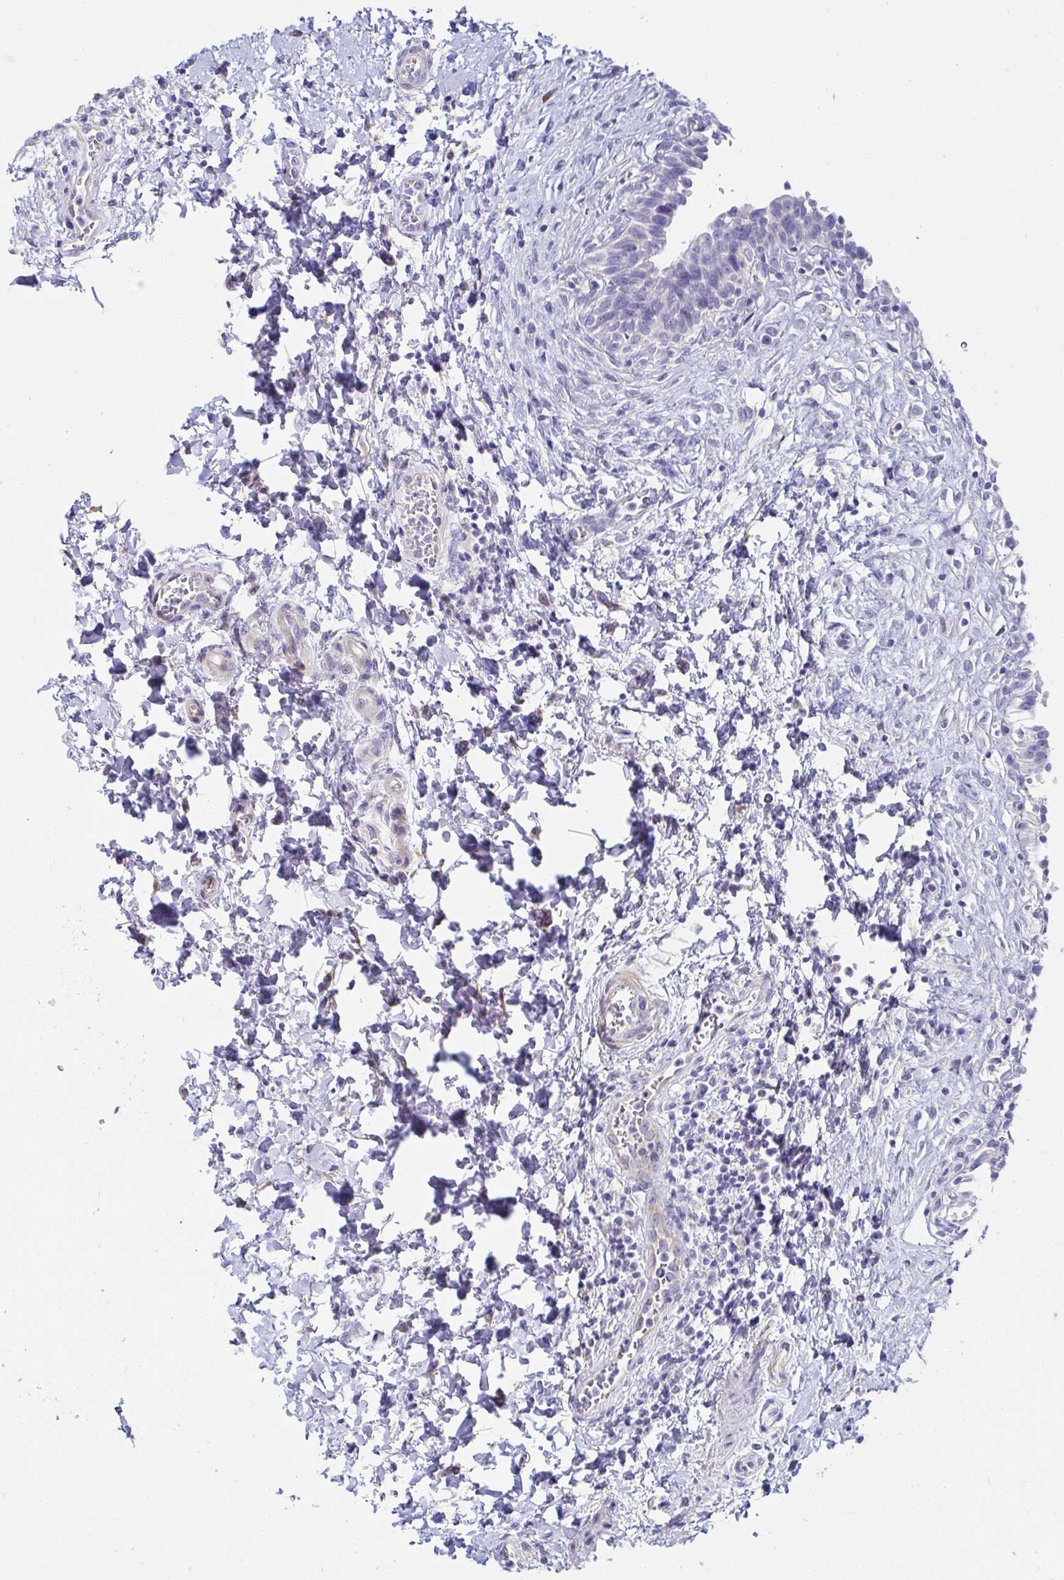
{"staining": {"intensity": "negative", "quantity": "none", "location": "none"}, "tissue": "urinary bladder", "cell_type": "Urothelial cells", "image_type": "normal", "snomed": [{"axis": "morphology", "description": "Normal tissue, NOS"}, {"axis": "topography", "description": "Urinary bladder"}], "caption": "Immunohistochemistry (IHC) micrograph of unremarkable human urinary bladder stained for a protein (brown), which demonstrates no staining in urothelial cells. Nuclei are stained in blue.", "gene": "C4orf17", "patient": {"sex": "male", "age": 37}}